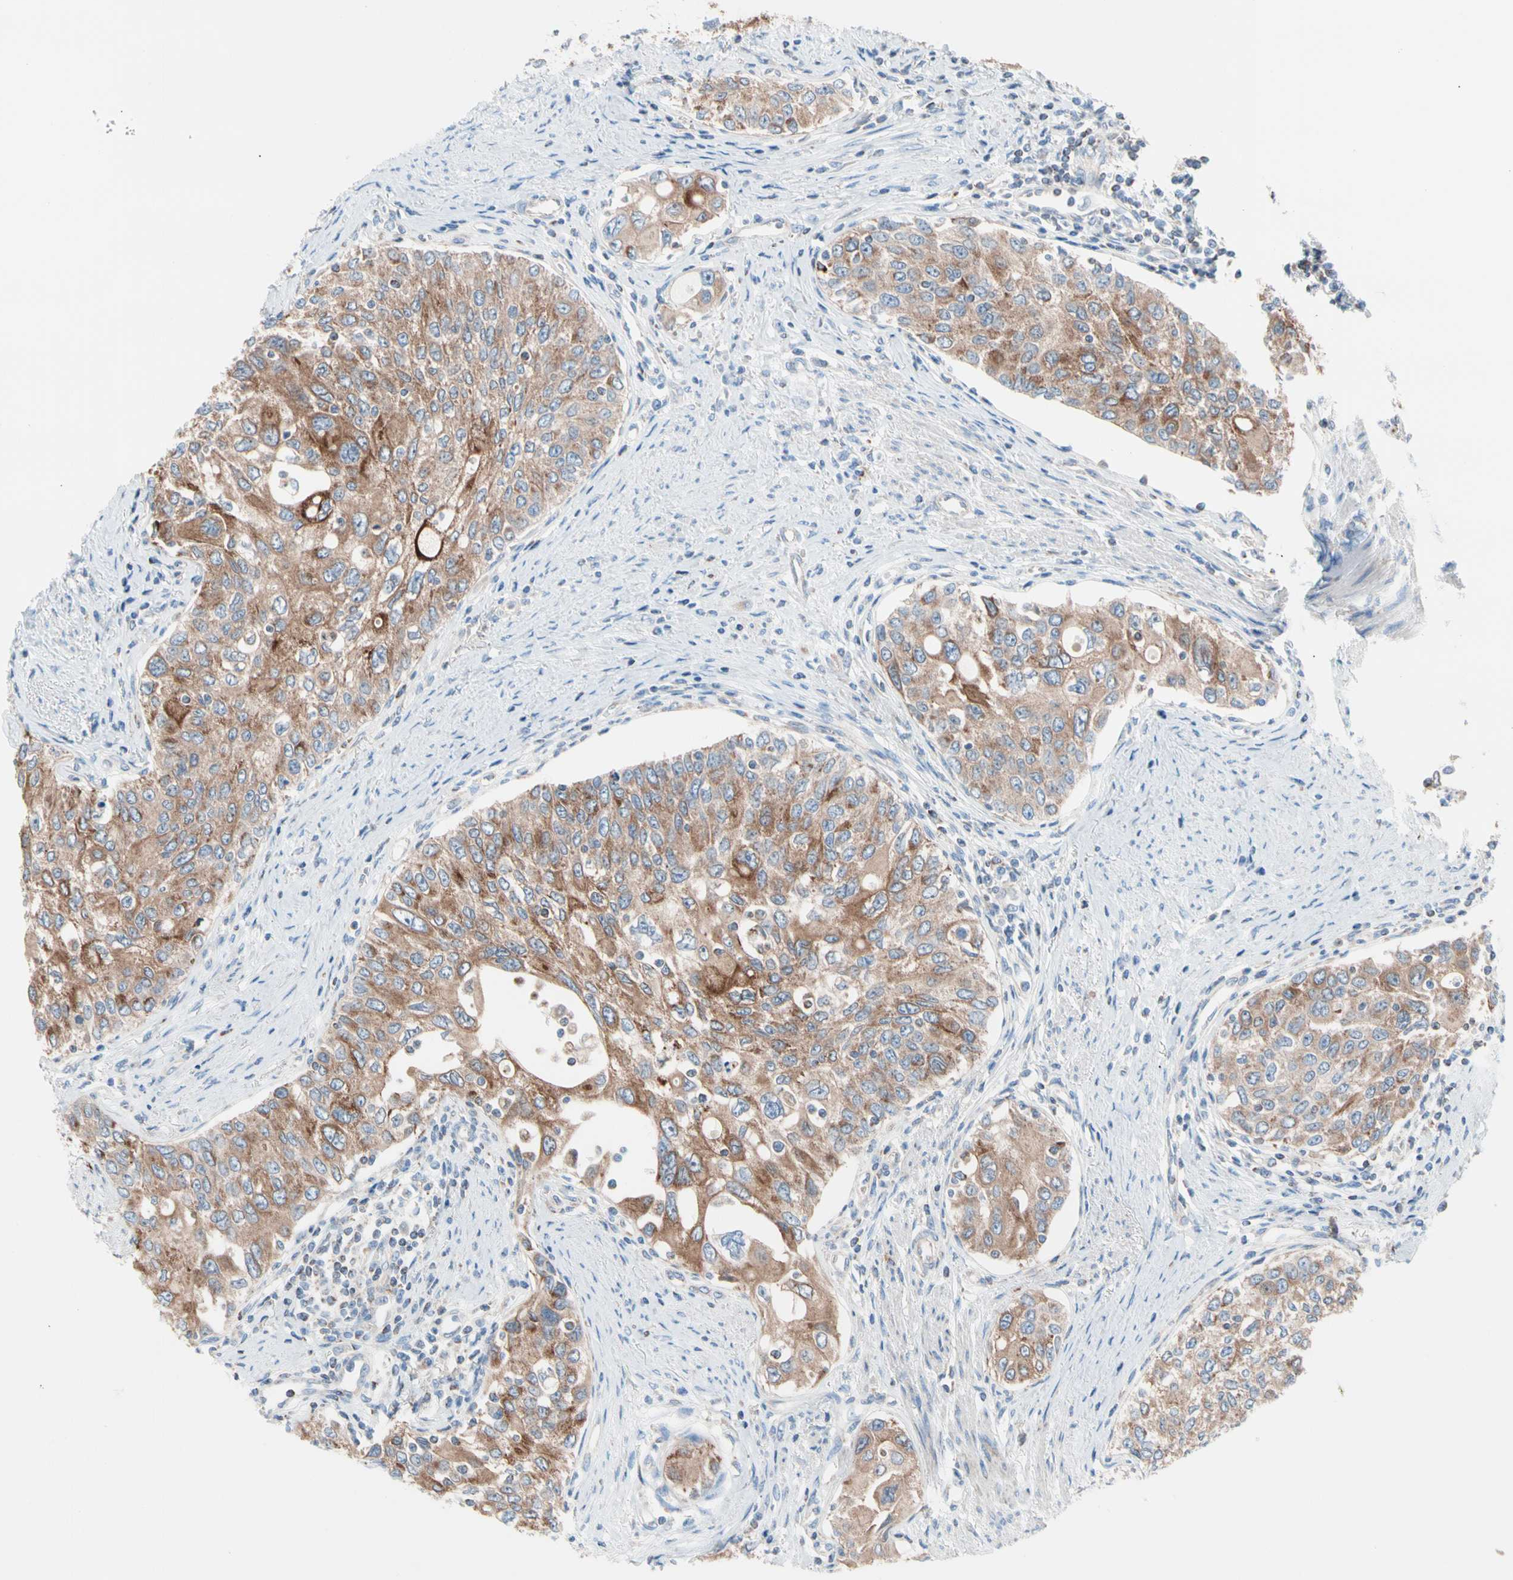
{"staining": {"intensity": "moderate", "quantity": ">75%", "location": "cytoplasmic/membranous"}, "tissue": "urothelial cancer", "cell_type": "Tumor cells", "image_type": "cancer", "snomed": [{"axis": "morphology", "description": "Urothelial carcinoma, High grade"}, {"axis": "topography", "description": "Urinary bladder"}], "caption": "High-grade urothelial carcinoma tissue exhibits moderate cytoplasmic/membranous positivity in about >75% of tumor cells, visualized by immunohistochemistry.", "gene": "HK1", "patient": {"sex": "female", "age": 56}}